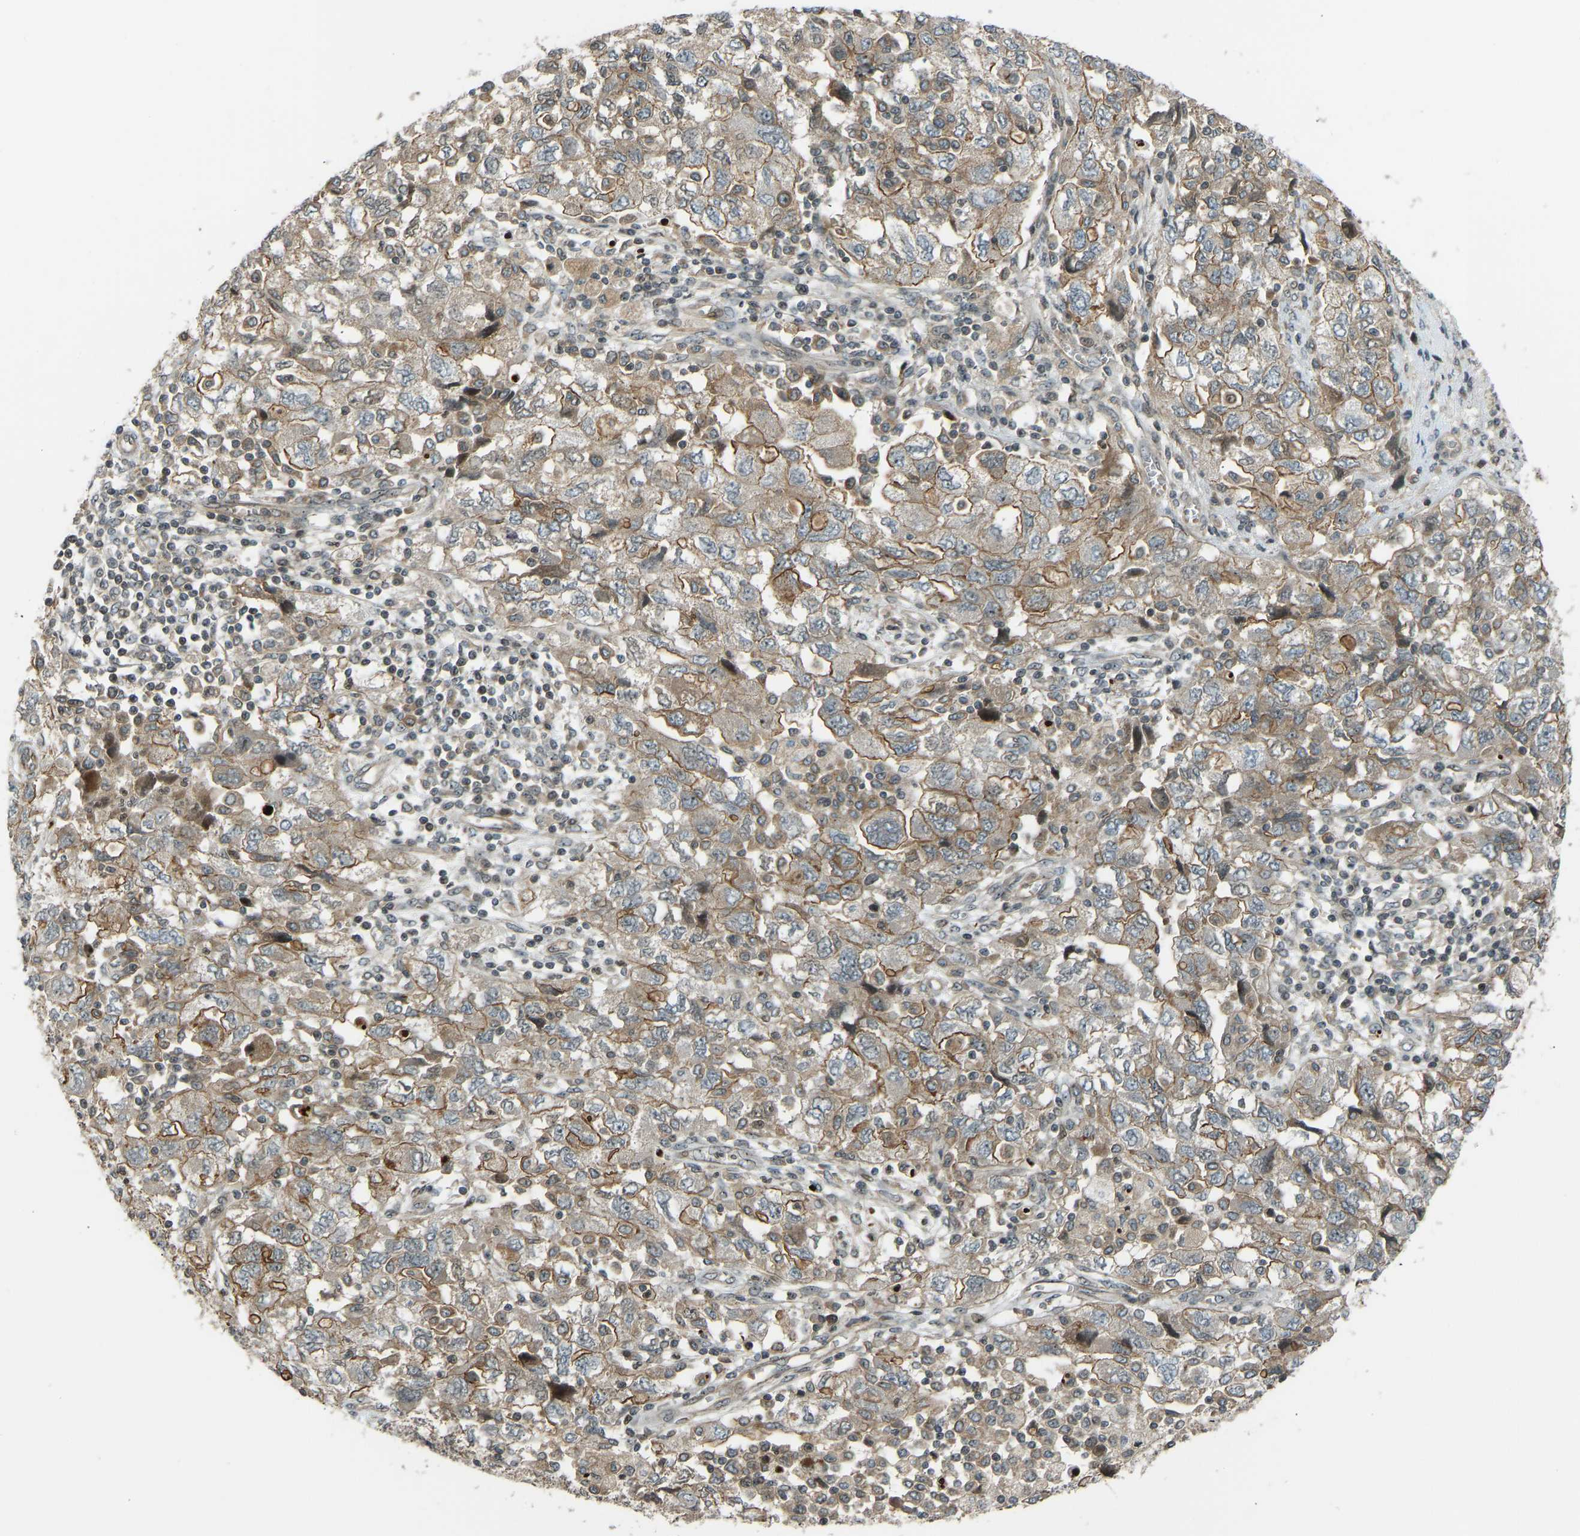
{"staining": {"intensity": "moderate", "quantity": ">75%", "location": "cytoplasmic/membranous"}, "tissue": "ovarian cancer", "cell_type": "Tumor cells", "image_type": "cancer", "snomed": [{"axis": "morphology", "description": "Carcinoma, NOS"}, {"axis": "morphology", "description": "Cystadenocarcinoma, serous, NOS"}, {"axis": "topography", "description": "Ovary"}], "caption": "This histopathology image demonstrates IHC staining of ovarian cancer, with medium moderate cytoplasmic/membranous staining in approximately >75% of tumor cells.", "gene": "SVOPL", "patient": {"sex": "female", "age": 69}}